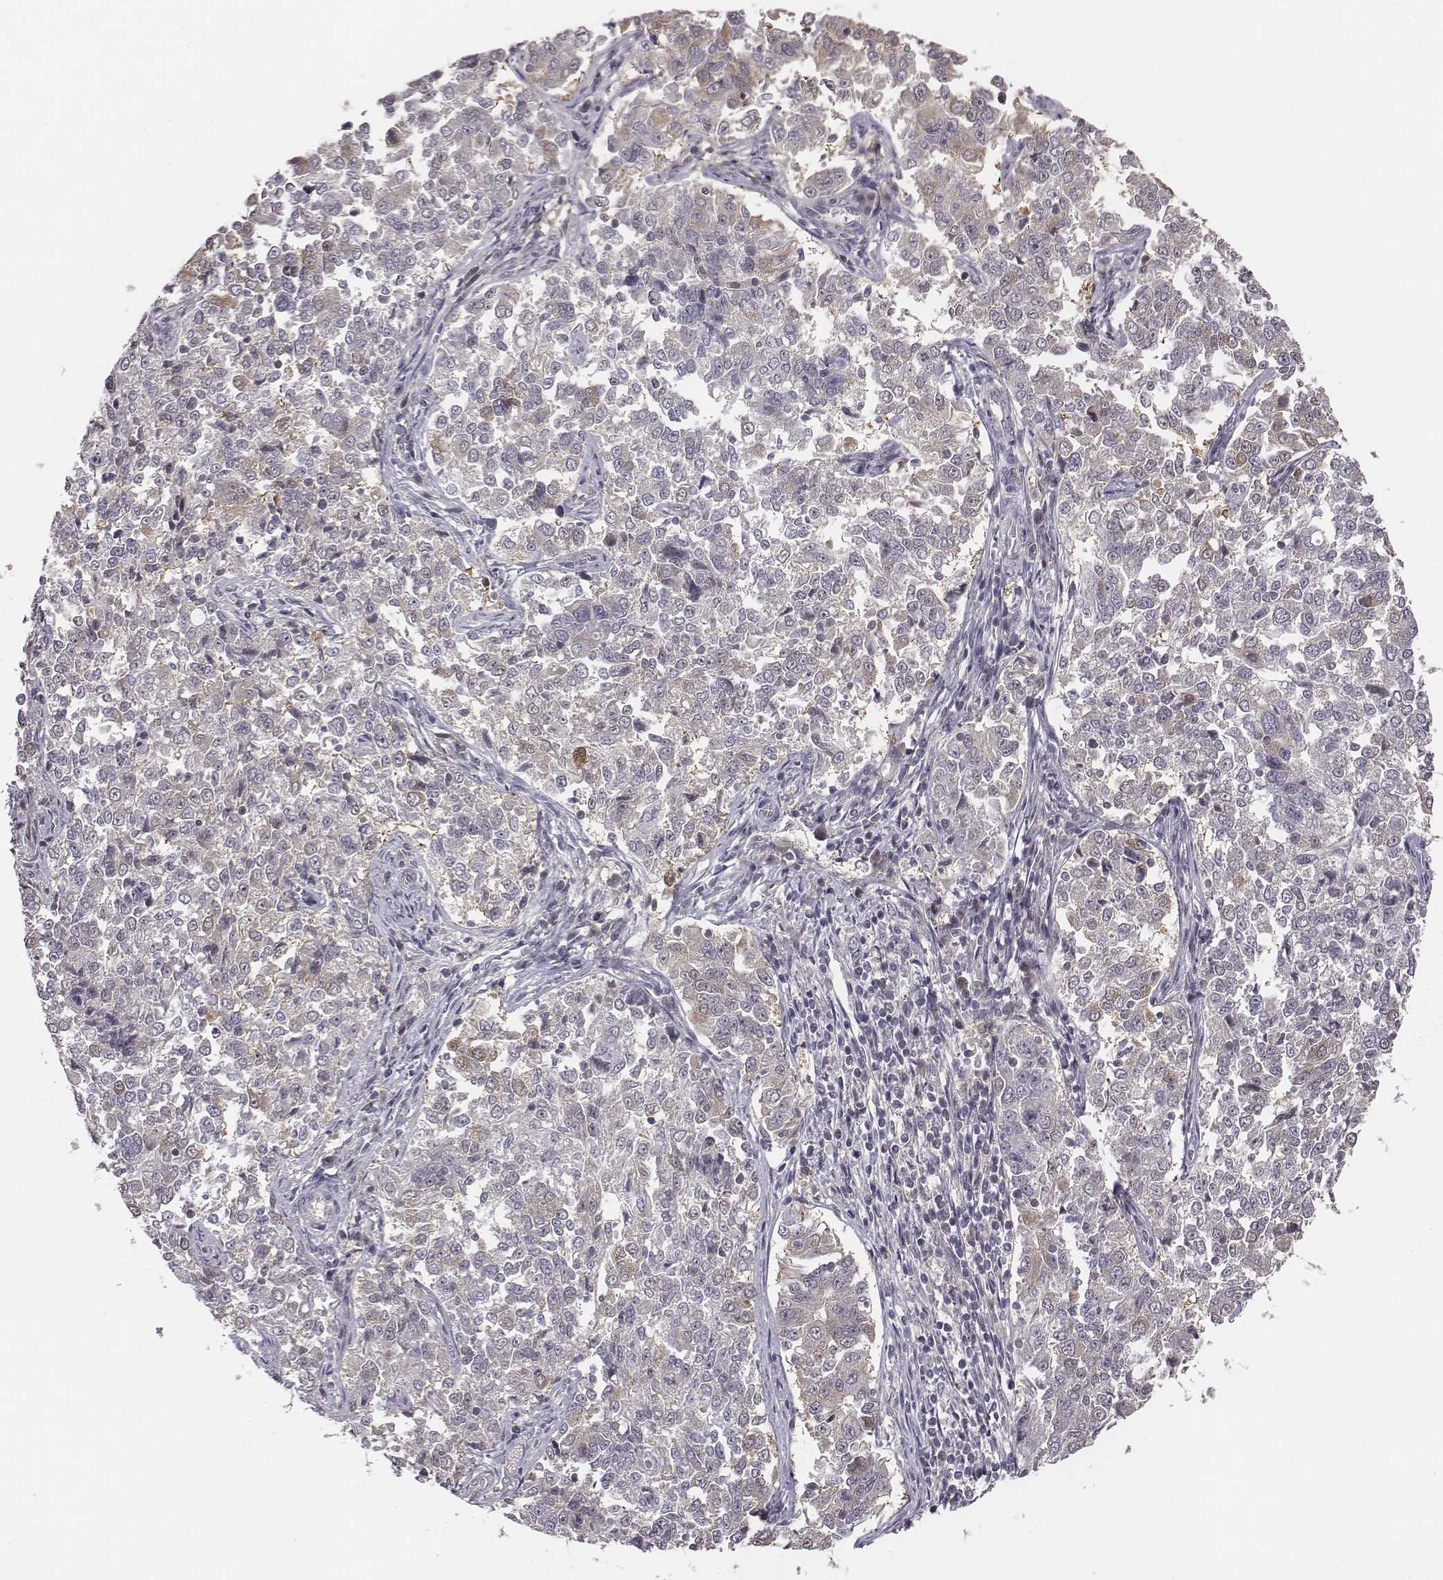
{"staining": {"intensity": "weak", "quantity": ">75%", "location": "cytoplasmic/membranous"}, "tissue": "endometrial cancer", "cell_type": "Tumor cells", "image_type": "cancer", "snomed": [{"axis": "morphology", "description": "Adenocarcinoma, NOS"}, {"axis": "topography", "description": "Endometrium"}], "caption": "This is an image of immunohistochemistry (IHC) staining of endometrial cancer (adenocarcinoma), which shows weak positivity in the cytoplasmic/membranous of tumor cells.", "gene": "SMURF2", "patient": {"sex": "female", "age": 43}}